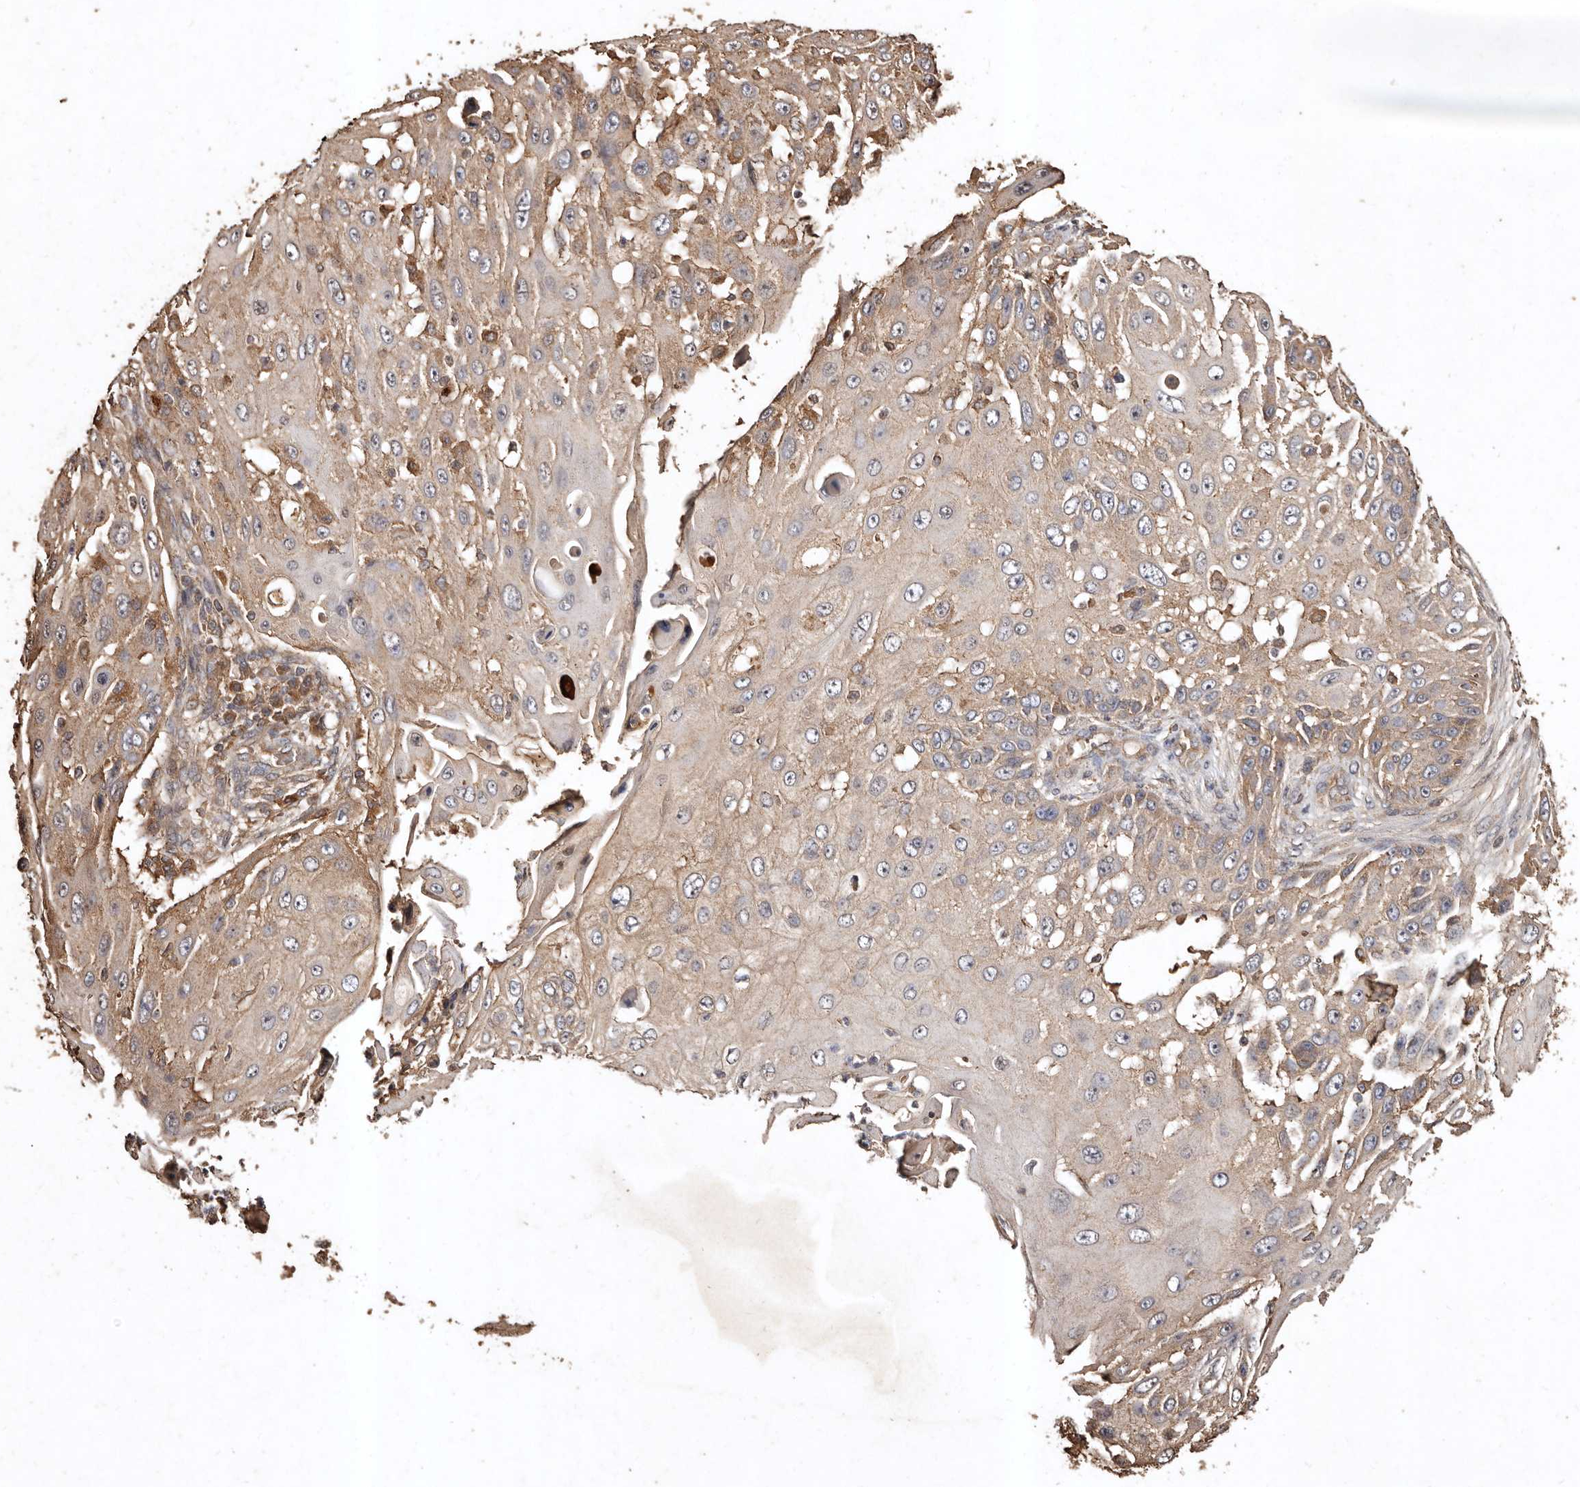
{"staining": {"intensity": "weak", "quantity": "25%-75%", "location": "cytoplasmic/membranous"}, "tissue": "skin cancer", "cell_type": "Tumor cells", "image_type": "cancer", "snomed": [{"axis": "morphology", "description": "Squamous cell carcinoma, NOS"}, {"axis": "topography", "description": "Skin"}], "caption": "Brown immunohistochemical staining in human squamous cell carcinoma (skin) shows weak cytoplasmic/membranous positivity in about 25%-75% of tumor cells.", "gene": "FARS2", "patient": {"sex": "female", "age": 44}}